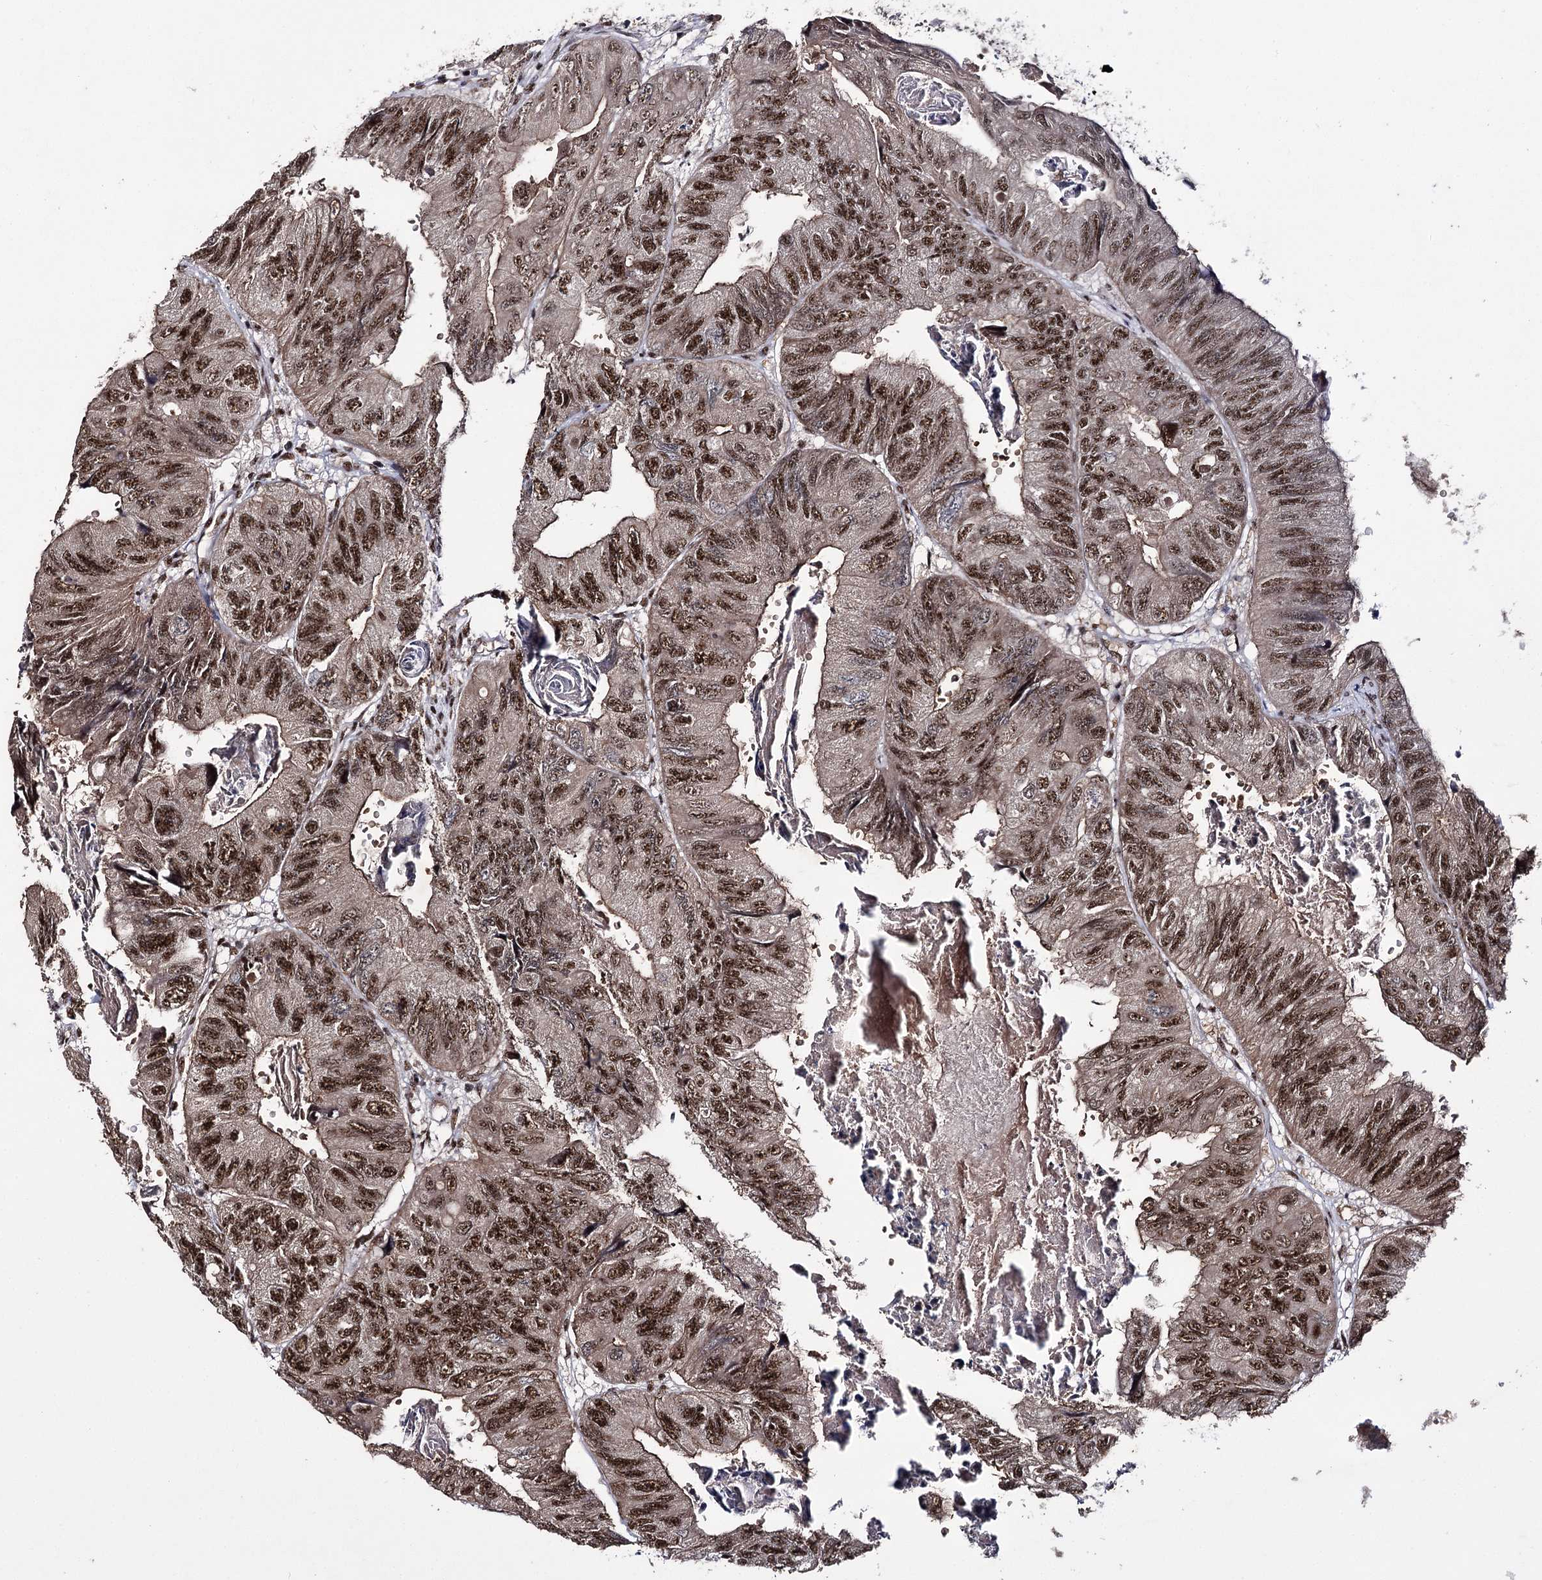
{"staining": {"intensity": "strong", "quantity": ">75%", "location": "nuclear"}, "tissue": "colorectal cancer", "cell_type": "Tumor cells", "image_type": "cancer", "snomed": [{"axis": "morphology", "description": "Adenocarcinoma, NOS"}, {"axis": "topography", "description": "Rectum"}], "caption": "A photomicrograph showing strong nuclear expression in approximately >75% of tumor cells in adenocarcinoma (colorectal), as visualized by brown immunohistochemical staining.", "gene": "PRPF40A", "patient": {"sex": "male", "age": 63}}